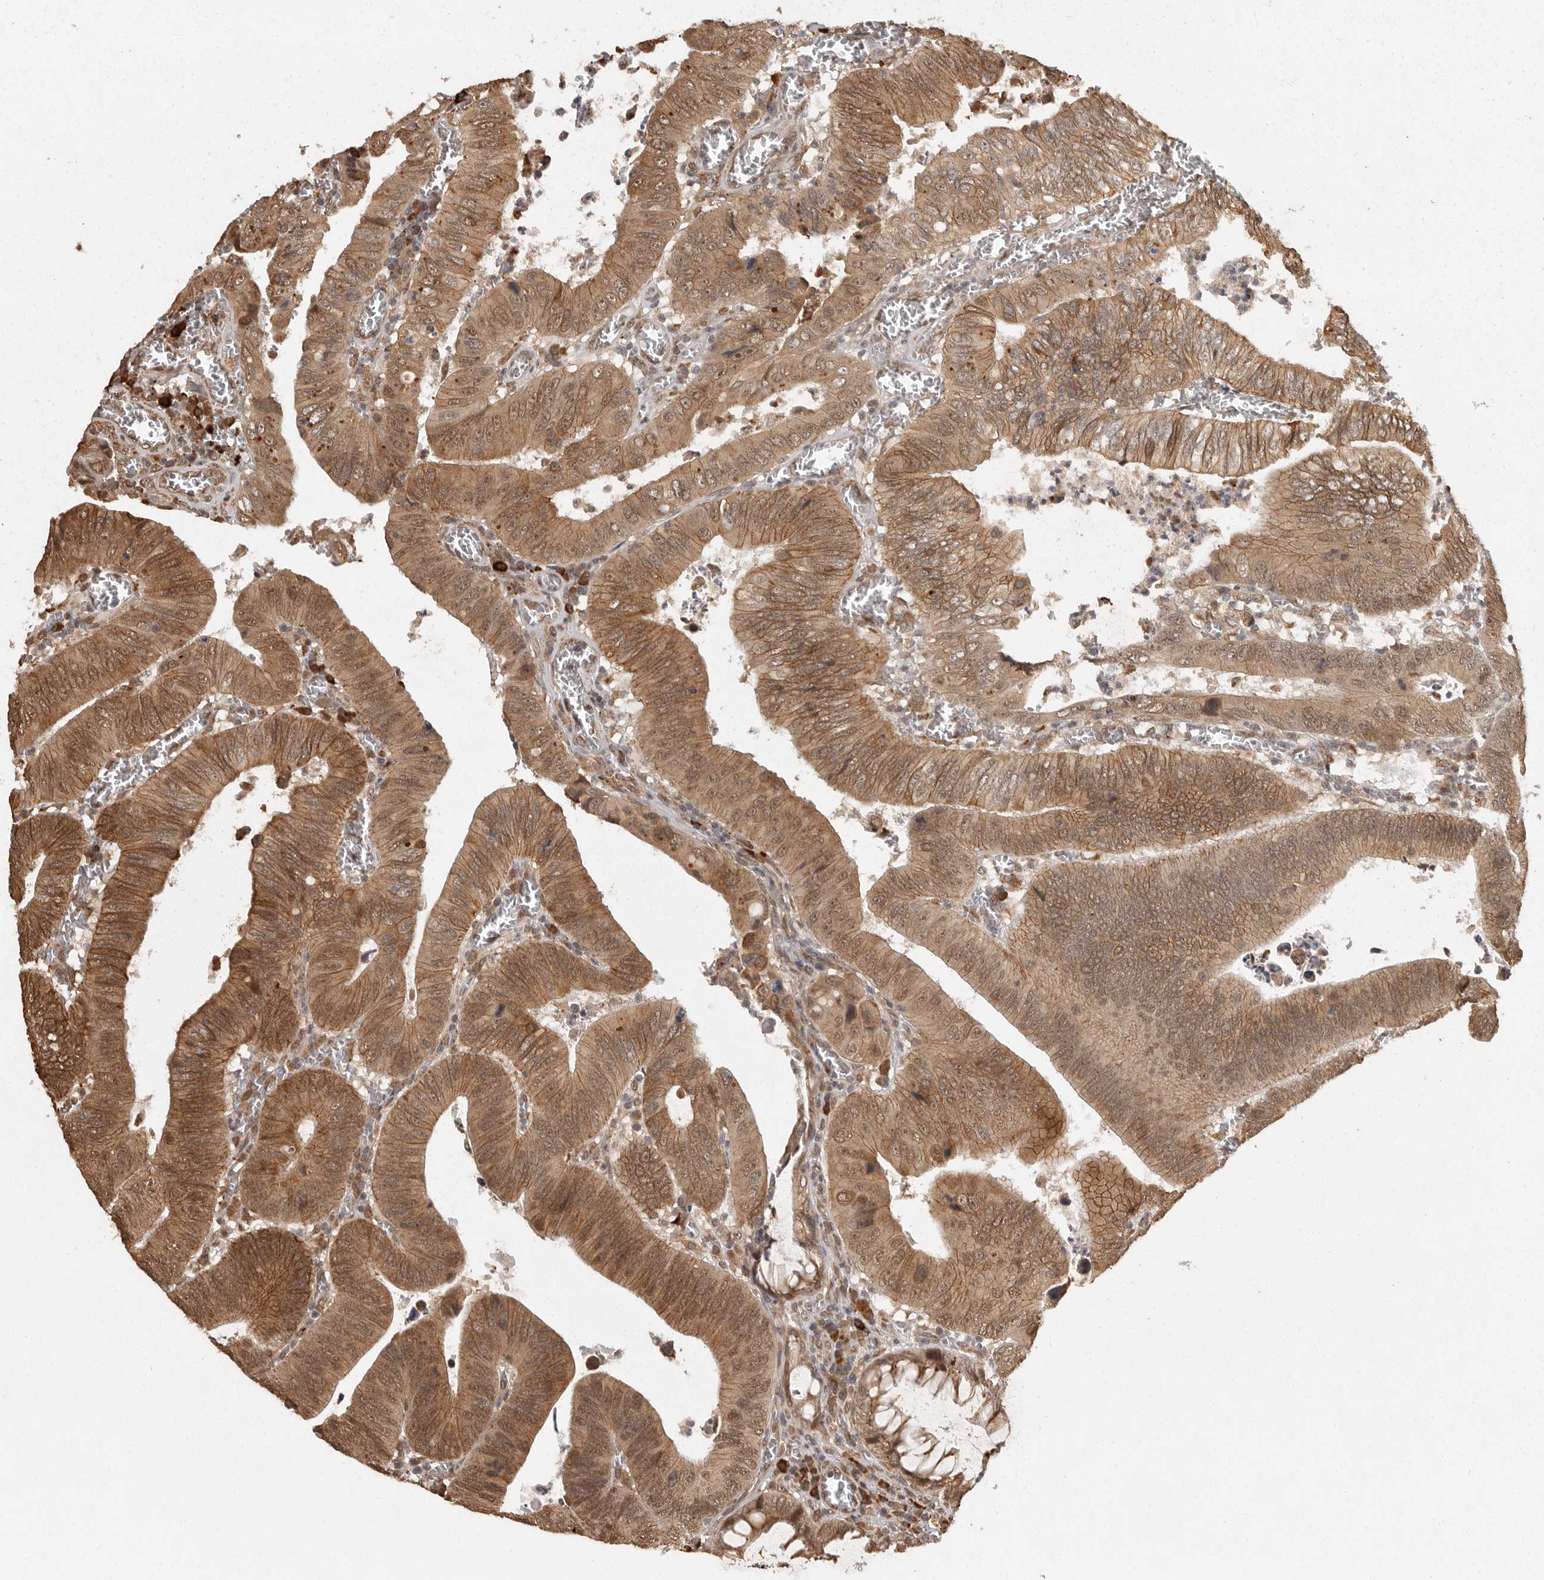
{"staining": {"intensity": "moderate", "quantity": ">75%", "location": "cytoplasmic/membranous,nuclear"}, "tissue": "colorectal cancer", "cell_type": "Tumor cells", "image_type": "cancer", "snomed": [{"axis": "morphology", "description": "Inflammation, NOS"}, {"axis": "morphology", "description": "Adenocarcinoma, NOS"}, {"axis": "topography", "description": "Colon"}], "caption": "An immunohistochemistry histopathology image of neoplastic tissue is shown. Protein staining in brown highlights moderate cytoplasmic/membranous and nuclear positivity in colorectal cancer (adenocarcinoma) within tumor cells.", "gene": "ZNF83", "patient": {"sex": "male", "age": 72}}